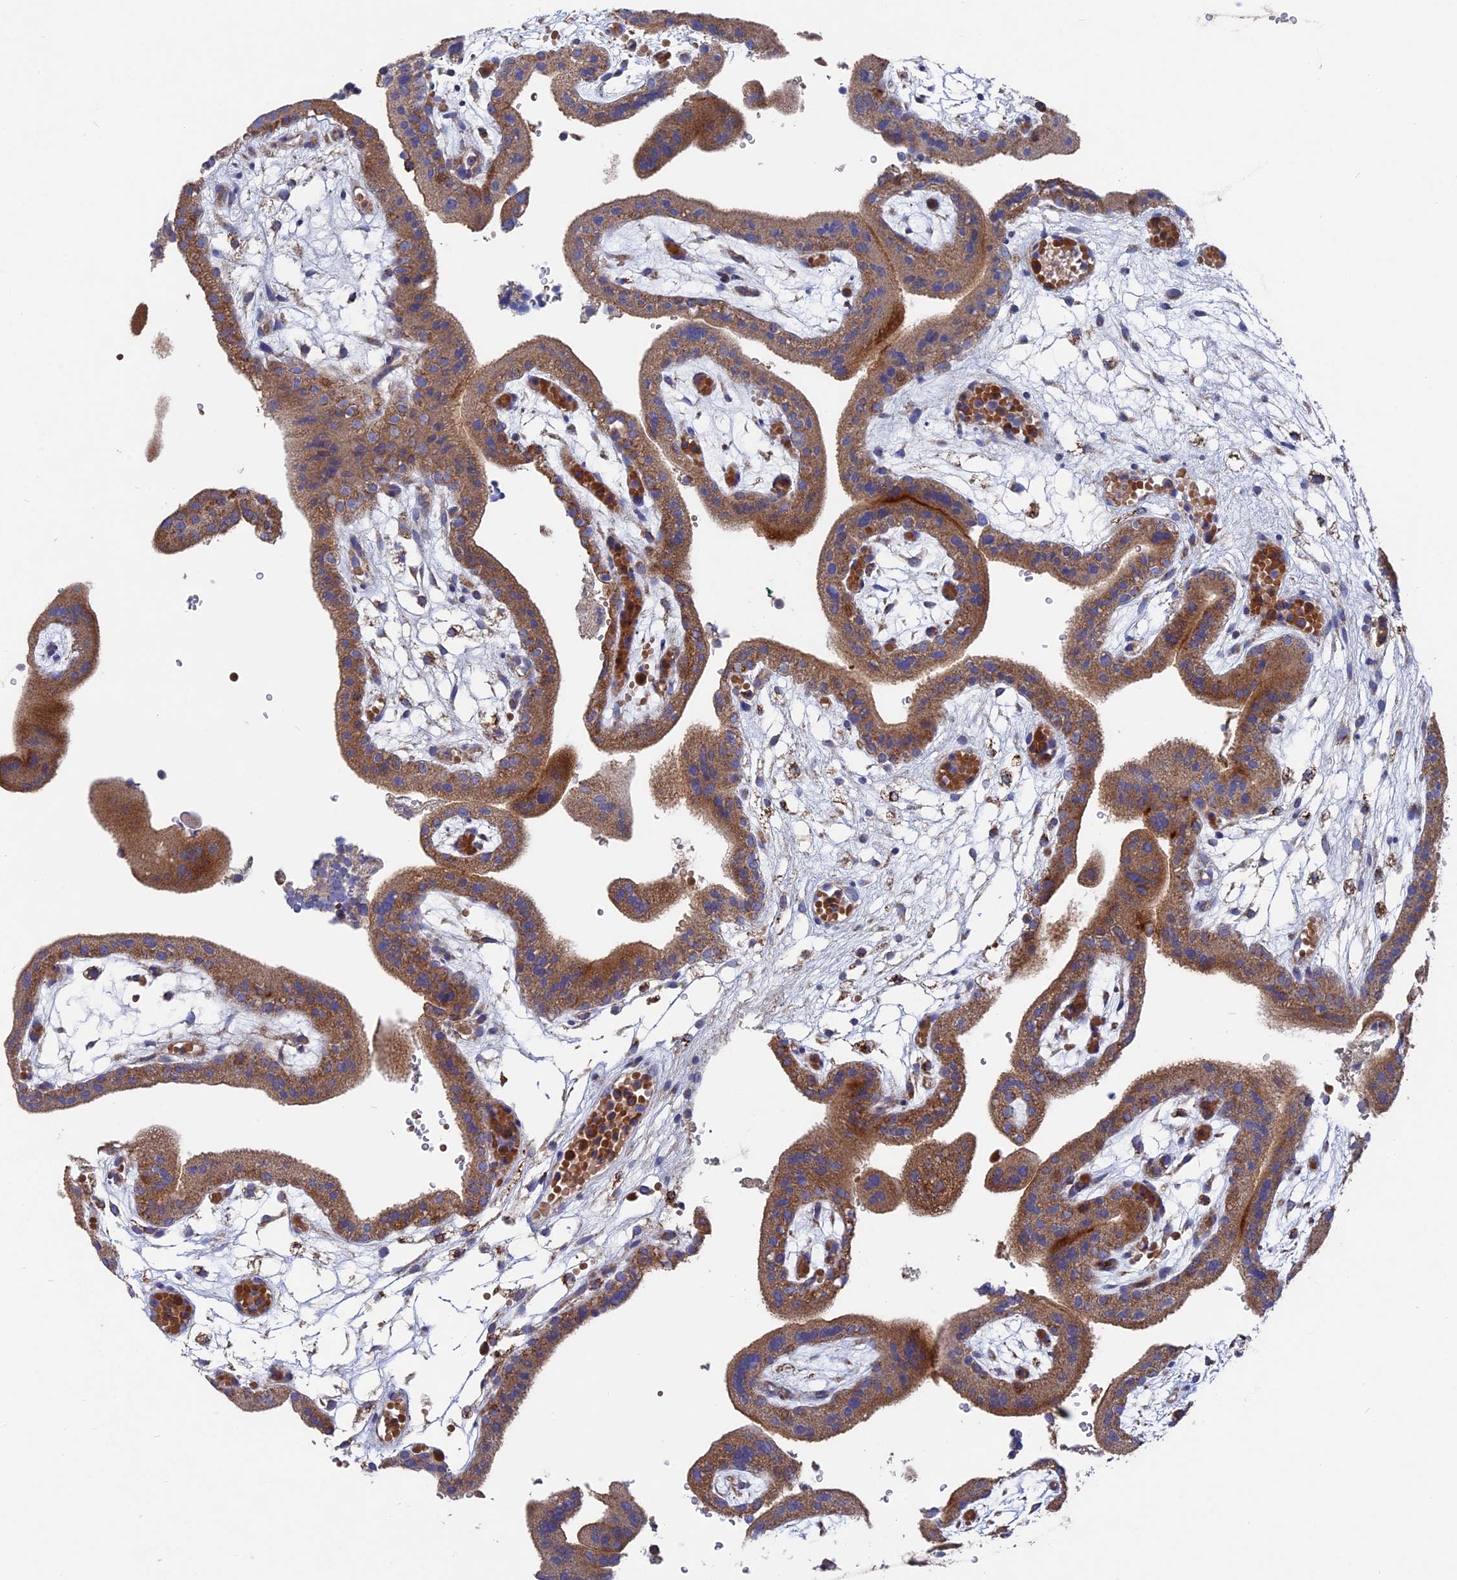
{"staining": {"intensity": "moderate", "quantity": ">75%", "location": "cytoplasmic/membranous"}, "tissue": "placenta", "cell_type": "Trophoblastic cells", "image_type": "normal", "snomed": [{"axis": "morphology", "description": "Normal tissue, NOS"}, {"axis": "topography", "description": "Placenta"}], "caption": "IHC (DAB) staining of normal human placenta shows moderate cytoplasmic/membranous protein staining in approximately >75% of trophoblastic cells.", "gene": "TGFA", "patient": {"sex": "female", "age": 18}}